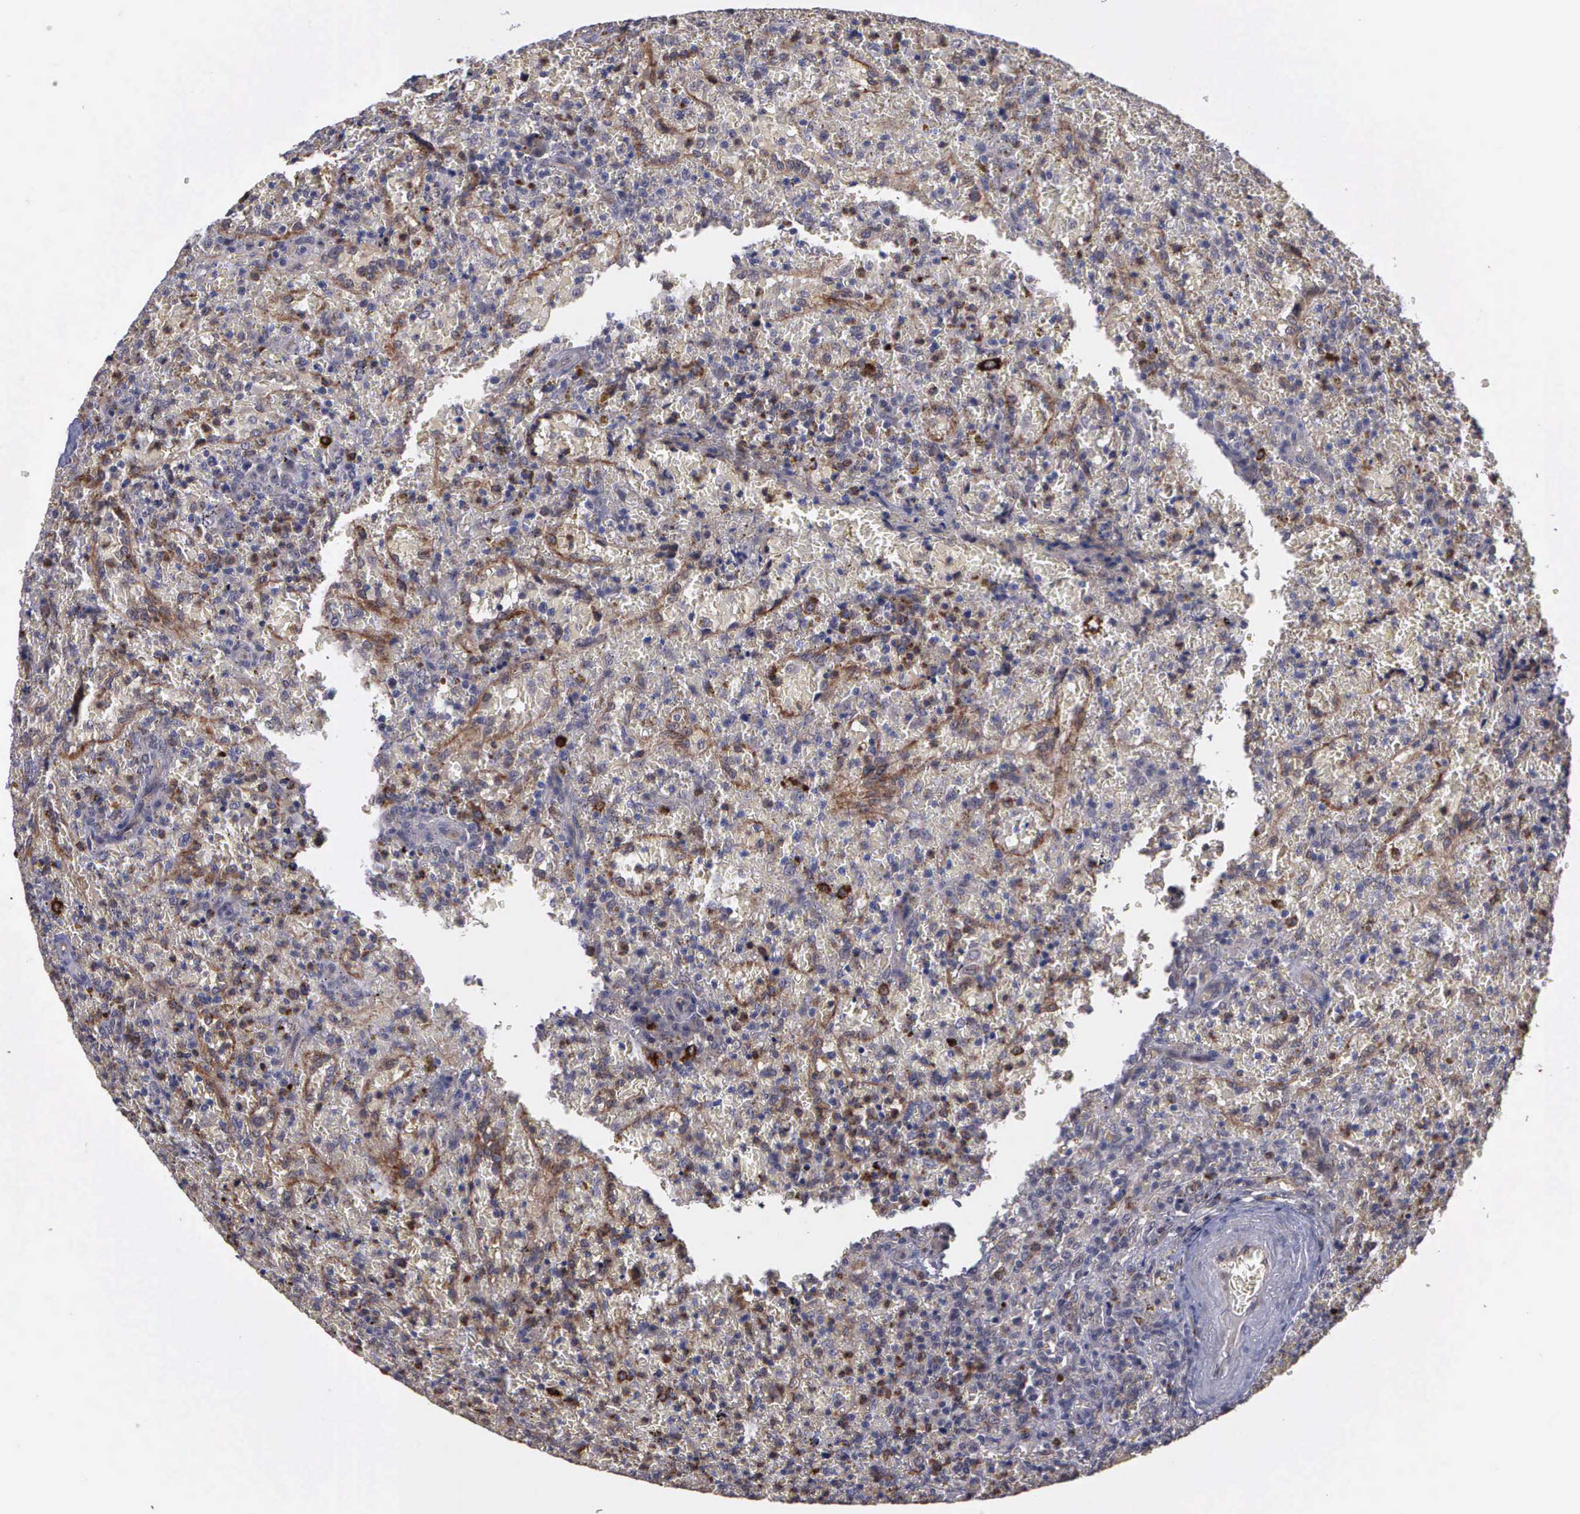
{"staining": {"intensity": "weak", "quantity": "<25%", "location": "cytoplasmic/membranous"}, "tissue": "lymphoma", "cell_type": "Tumor cells", "image_type": "cancer", "snomed": [{"axis": "morphology", "description": "Malignant lymphoma, non-Hodgkin's type, High grade"}, {"axis": "topography", "description": "Spleen"}, {"axis": "topography", "description": "Lymph node"}], "caption": "The histopathology image demonstrates no significant expression in tumor cells of lymphoma.", "gene": "MAP3K9", "patient": {"sex": "female", "age": 70}}